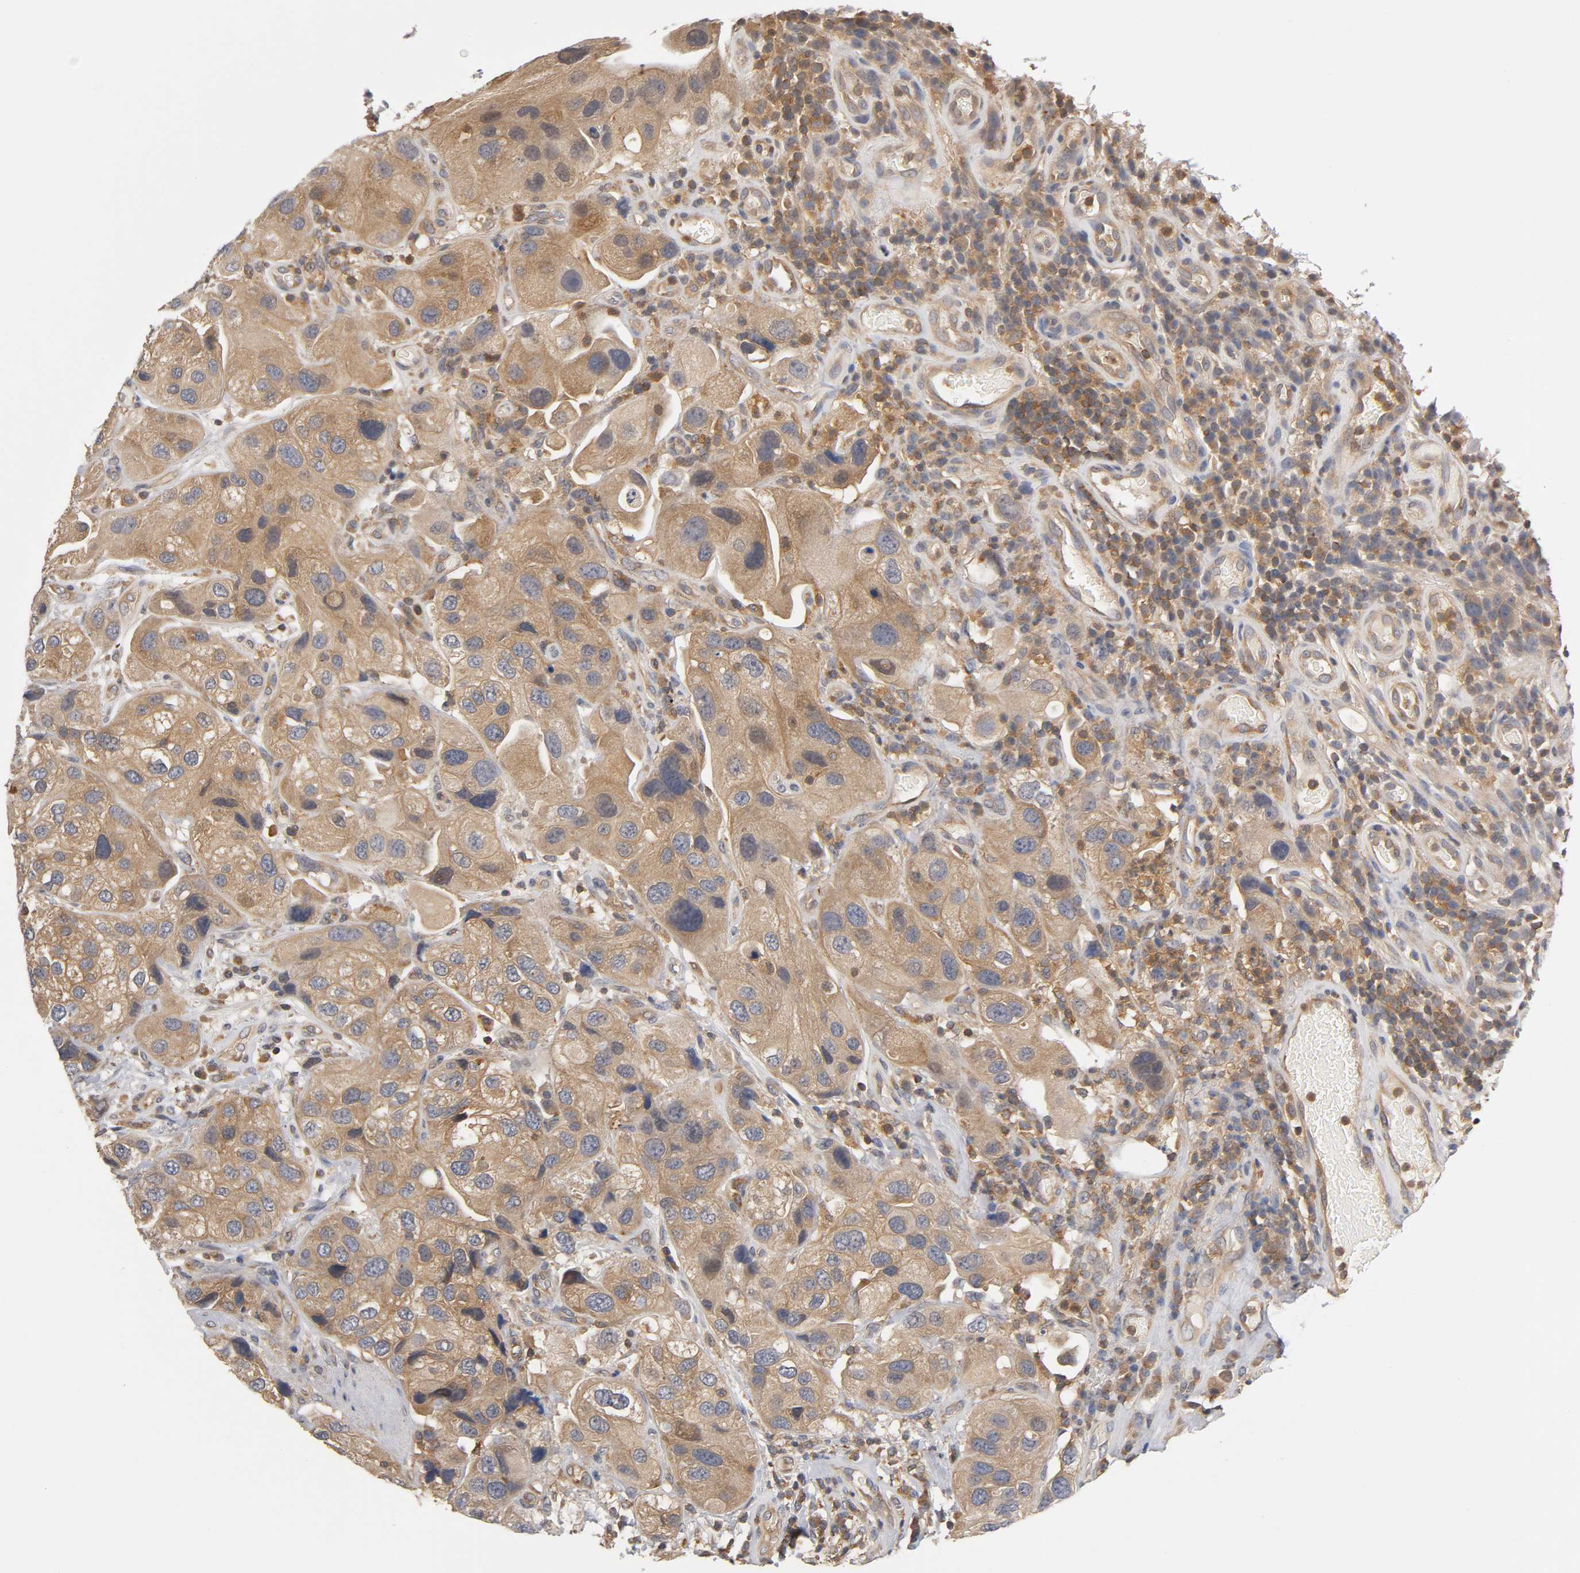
{"staining": {"intensity": "moderate", "quantity": ">75%", "location": "cytoplasmic/membranous"}, "tissue": "urothelial cancer", "cell_type": "Tumor cells", "image_type": "cancer", "snomed": [{"axis": "morphology", "description": "Urothelial carcinoma, High grade"}, {"axis": "topography", "description": "Urinary bladder"}], "caption": "This photomicrograph reveals urothelial cancer stained with IHC to label a protein in brown. The cytoplasmic/membranous of tumor cells show moderate positivity for the protein. Nuclei are counter-stained blue.", "gene": "ACTR2", "patient": {"sex": "female", "age": 64}}